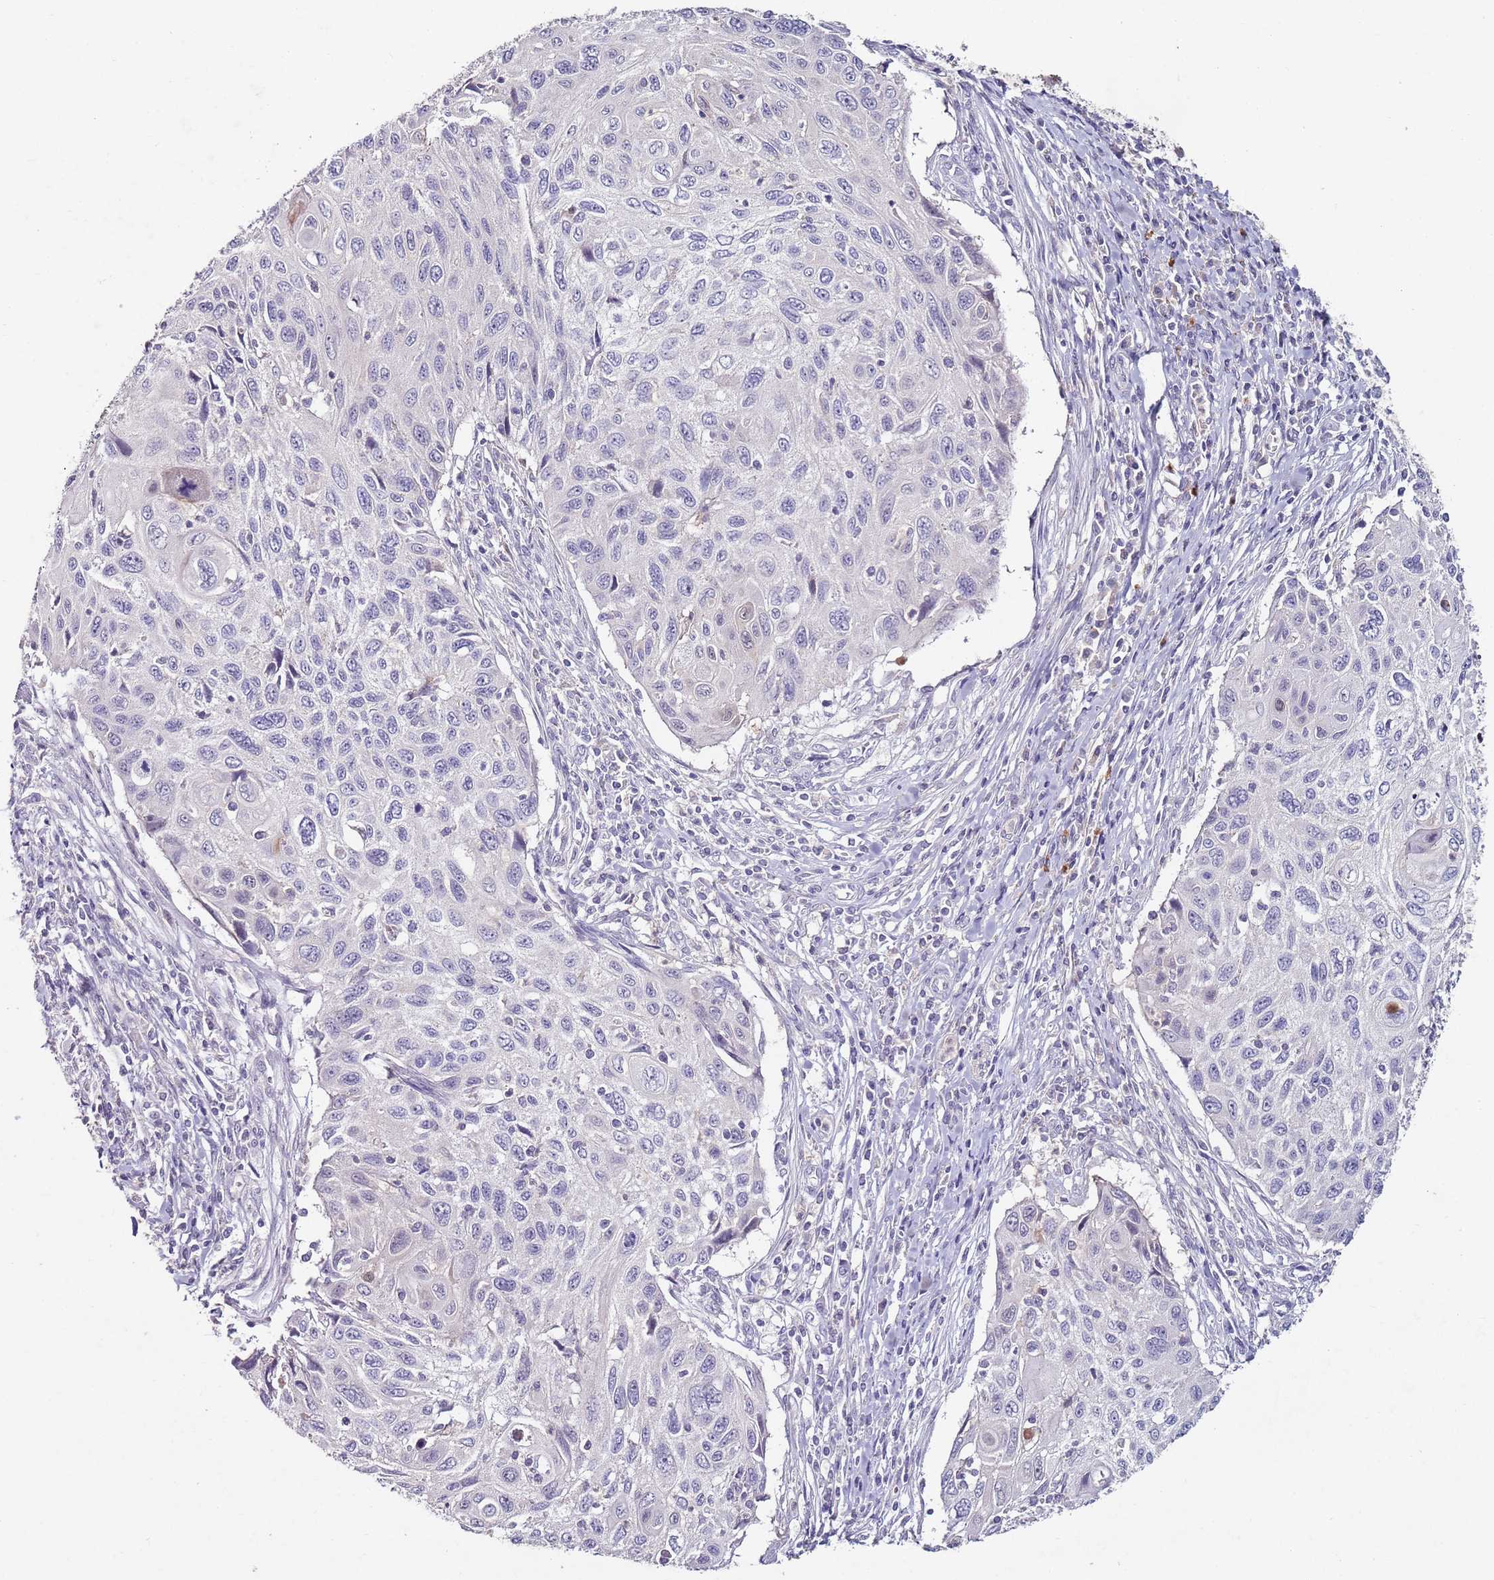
{"staining": {"intensity": "negative", "quantity": "none", "location": "none"}, "tissue": "cervical cancer", "cell_type": "Tumor cells", "image_type": "cancer", "snomed": [{"axis": "morphology", "description": "Squamous cell carcinoma, NOS"}, {"axis": "topography", "description": "Cervix"}], "caption": "Cervical squamous cell carcinoma stained for a protein using immunohistochemistry exhibits no expression tumor cells.", "gene": "NRDE2", "patient": {"sex": "female", "age": 70}}